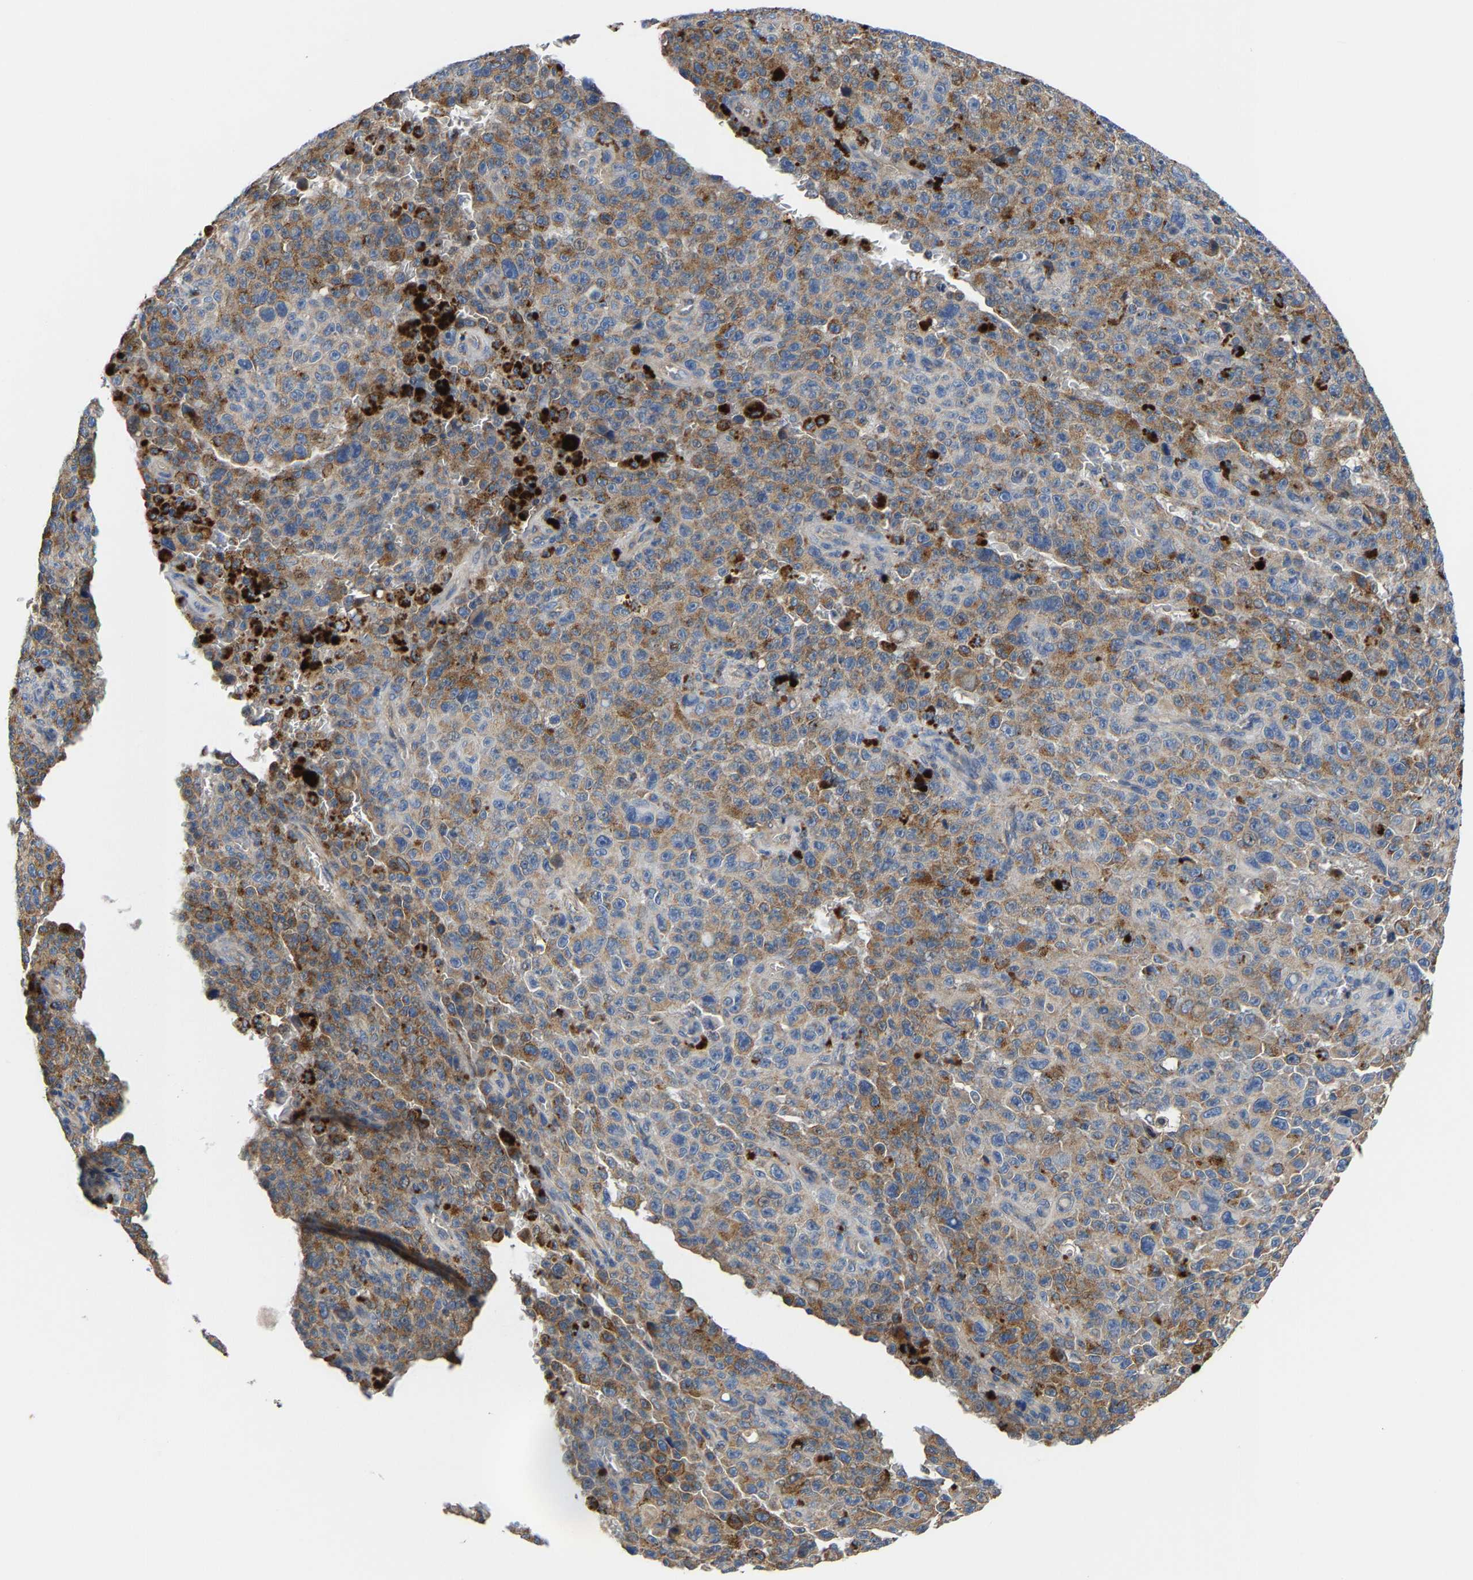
{"staining": {"intensity": "weak", "quantity": "25%-75%", "location": "cytoplasmic/membranous"}, "tissue": "melanoma", "cell_type": "Tumor cells", "image_type": "cancer", "snomed": [{"axis": "morphology", "description": "Malignant melanoma, NOS"}, {"axis": "topography", "description": "Skin"}], "caption": "This histopathology image exhibits IHC staining of malignant melanoma, with low weak cytoplasmic/membranous positivity in approximately 25%-75% of tumor cells.", "gene": "CCDC171", "patient": {"sex": "female", "age": 82}}